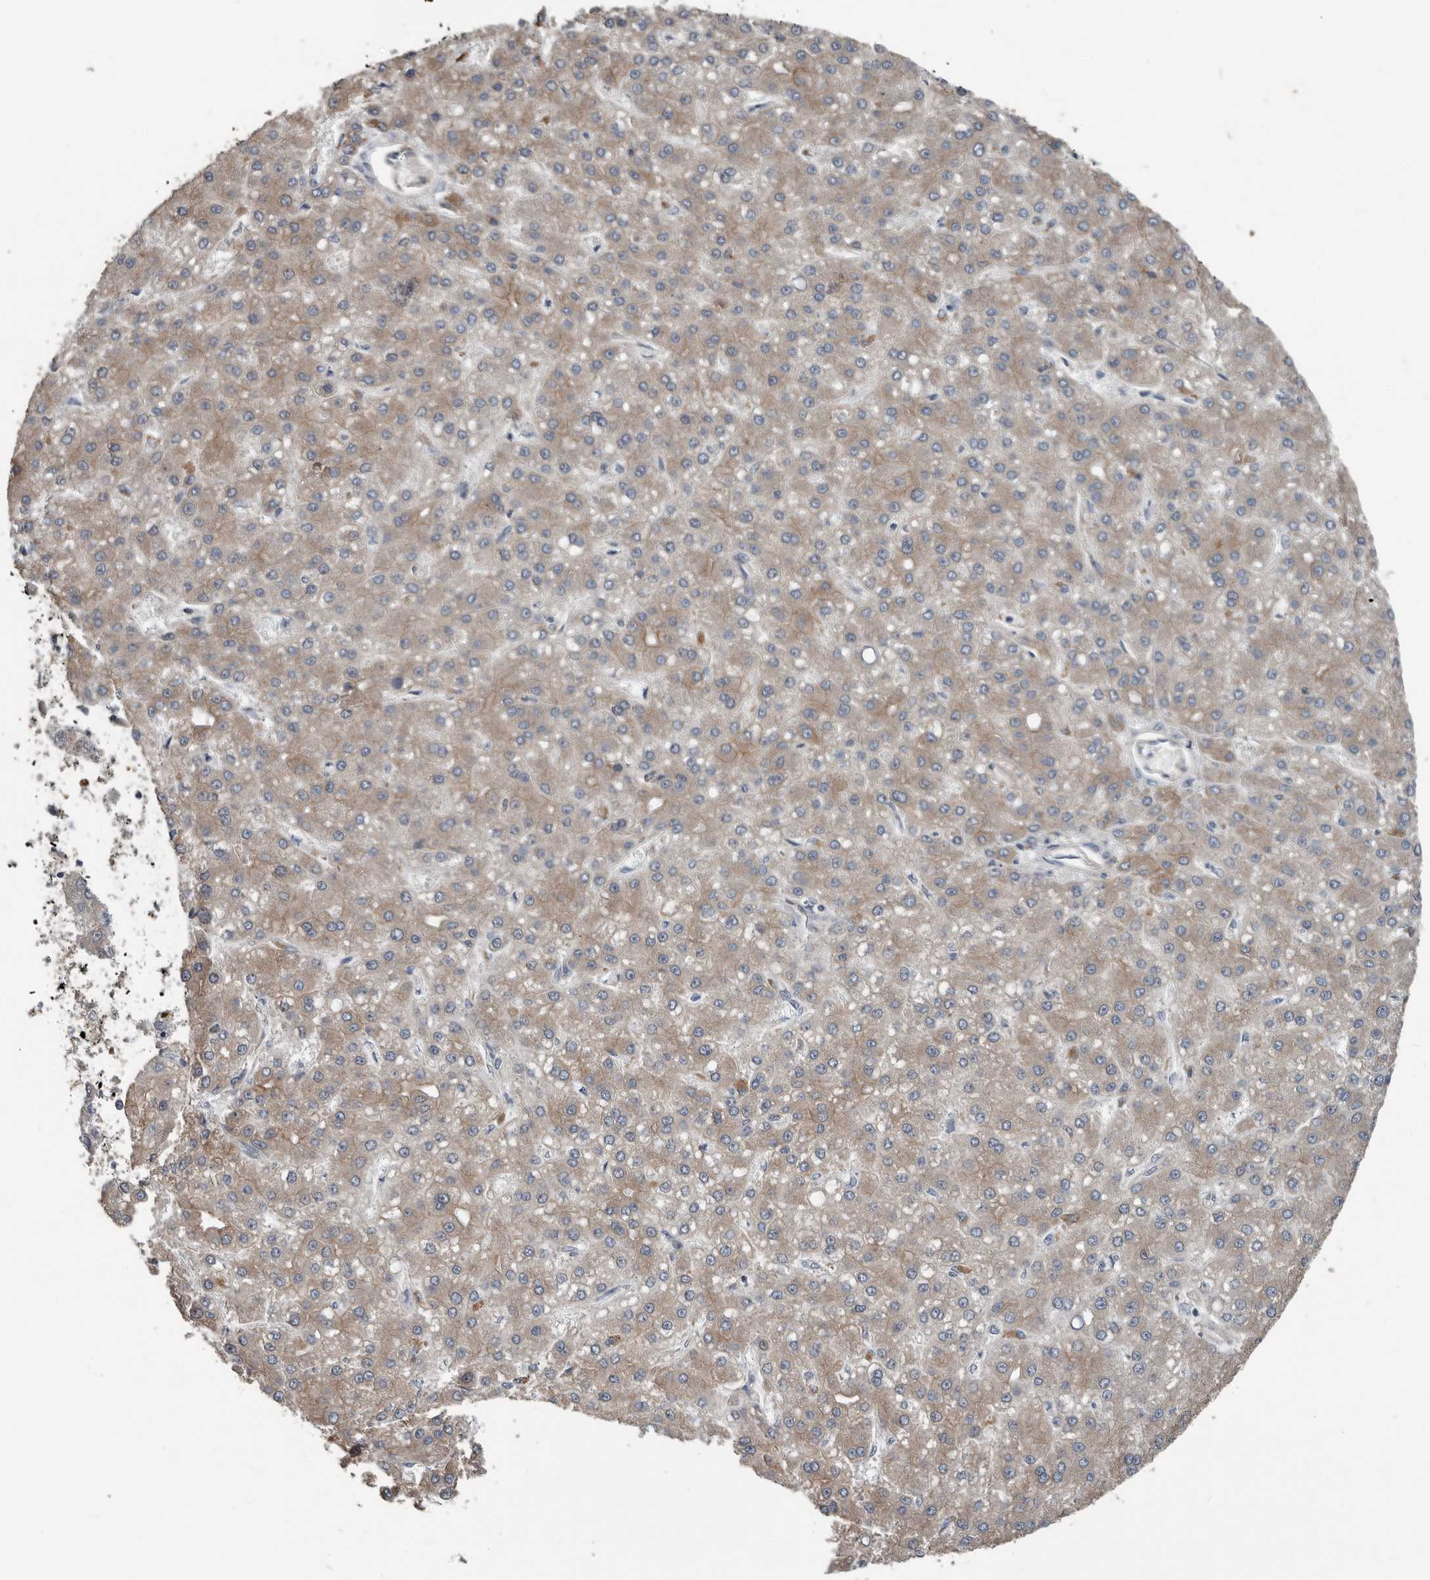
{"staining": {"intensity": "moderate", "quantity": ">75%", "location": "cytoplasmic/membranous"}, "tissue": "liver cancer", "cell_type": "Tumor cells", "image_type": "cancer", "snomed": [{"axis": "morphology", "description": "Carcinoma, Hepatocellular, NOS"}, {"axis": "topography", "description": "Liver"}], "caption": "Protein staining of liver cancer (hepatocellular carcinoma) tissue demonstrates moderate cytoplasmic/membranous expression in about >75% of tumor cells.", "gene": "DPY19L4", "patient": {"sex": "male", "age": 67}}